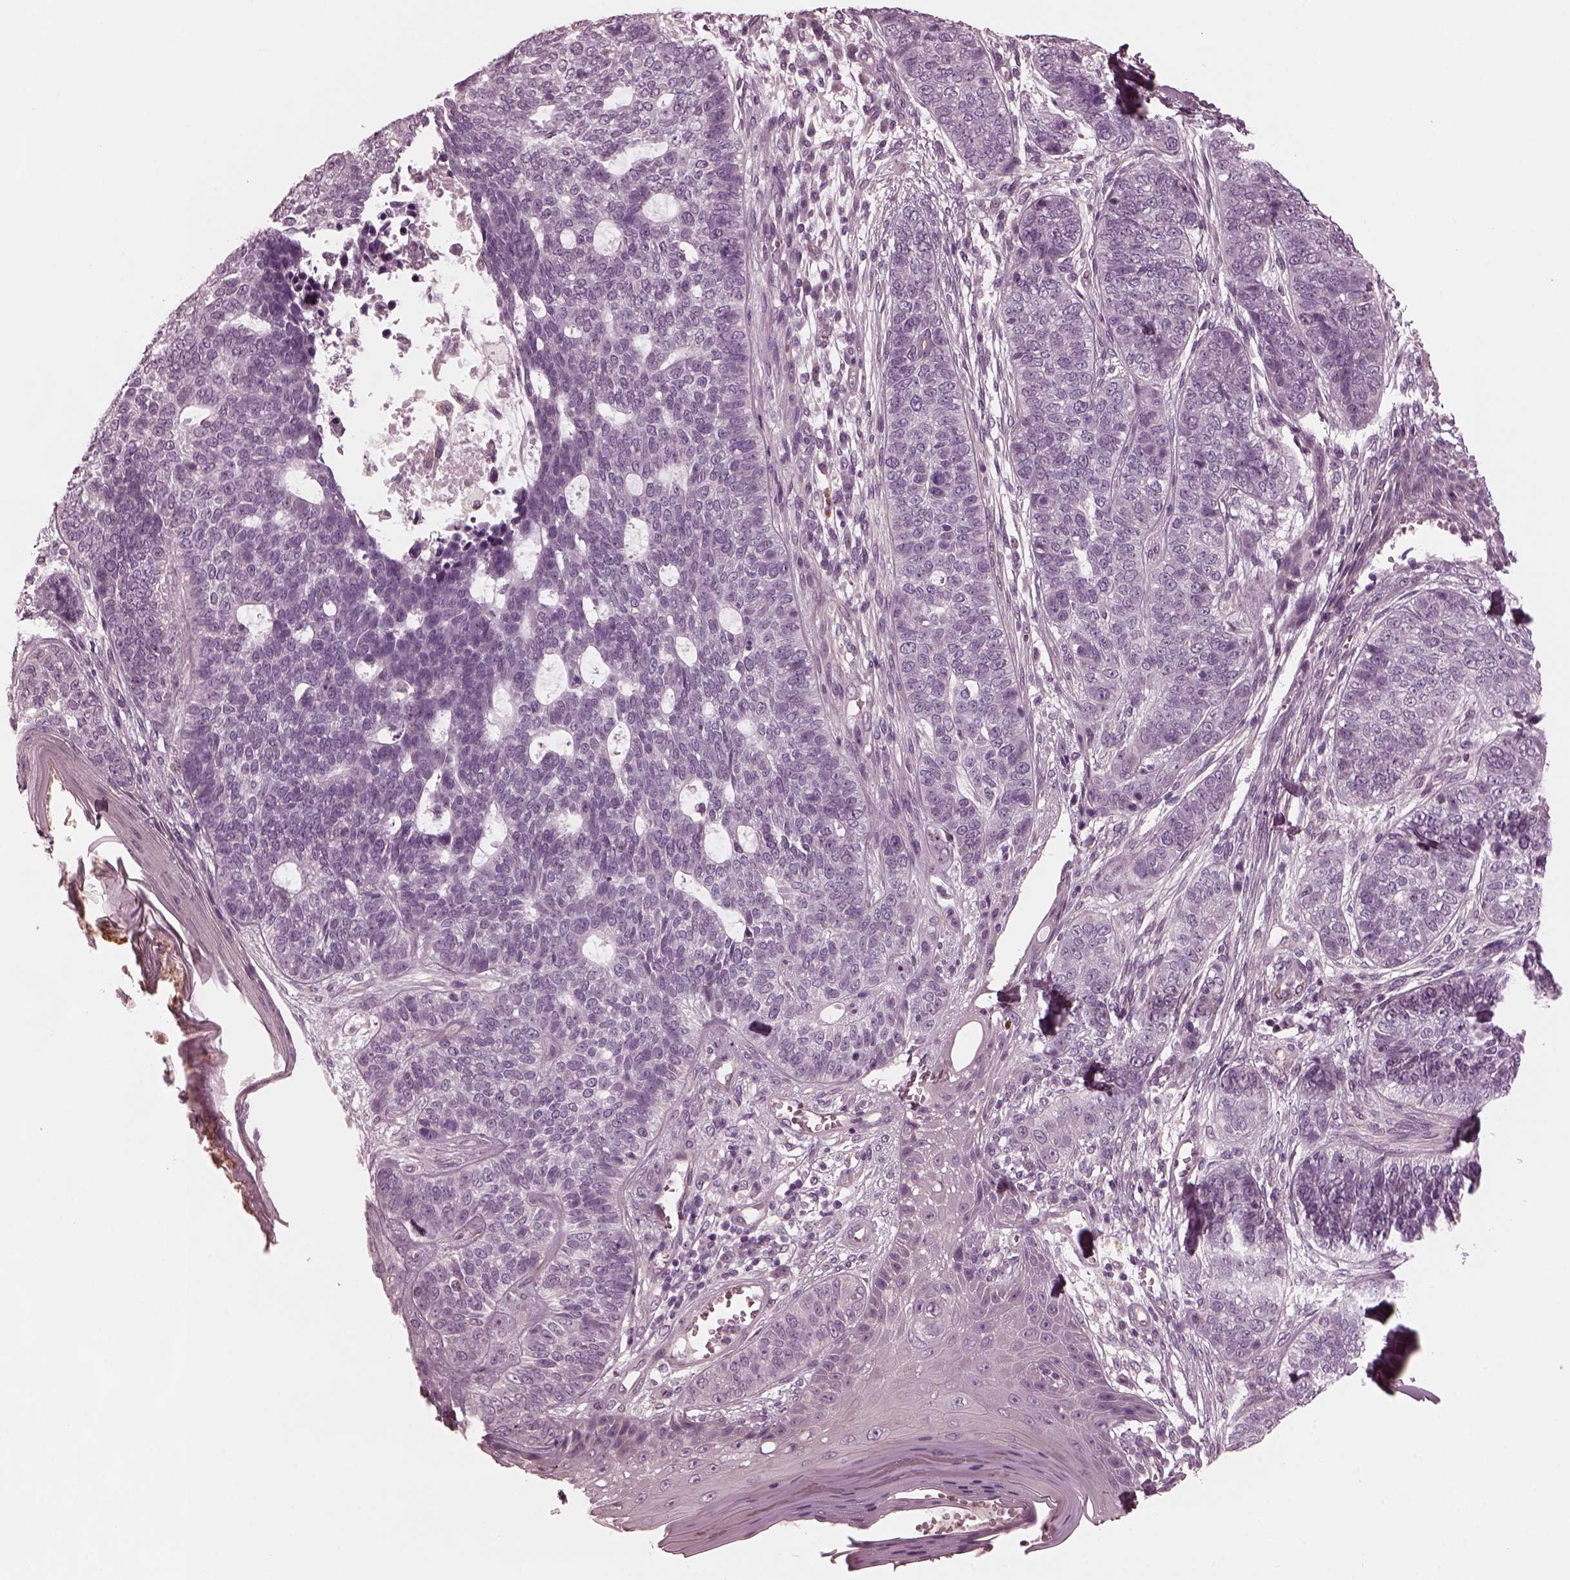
{"staining": {"intensity": "negative", "quantity": "none", "location": "none"}, "tissue": "skin cancer", "cell_type": "Tumor cells", "image_type": "cancer", "snomed": [{"axis": "morphology", "description": "Basal cell carcinoma"}, {"axis": "topography", "description": "Skin"}], "caption": "An image of basal cell carcinoma (skin) stained for a protein displays no brown staining in tumor cells.", "gene": "KIF6", "patient": {"sex": "female", "age": 69}}